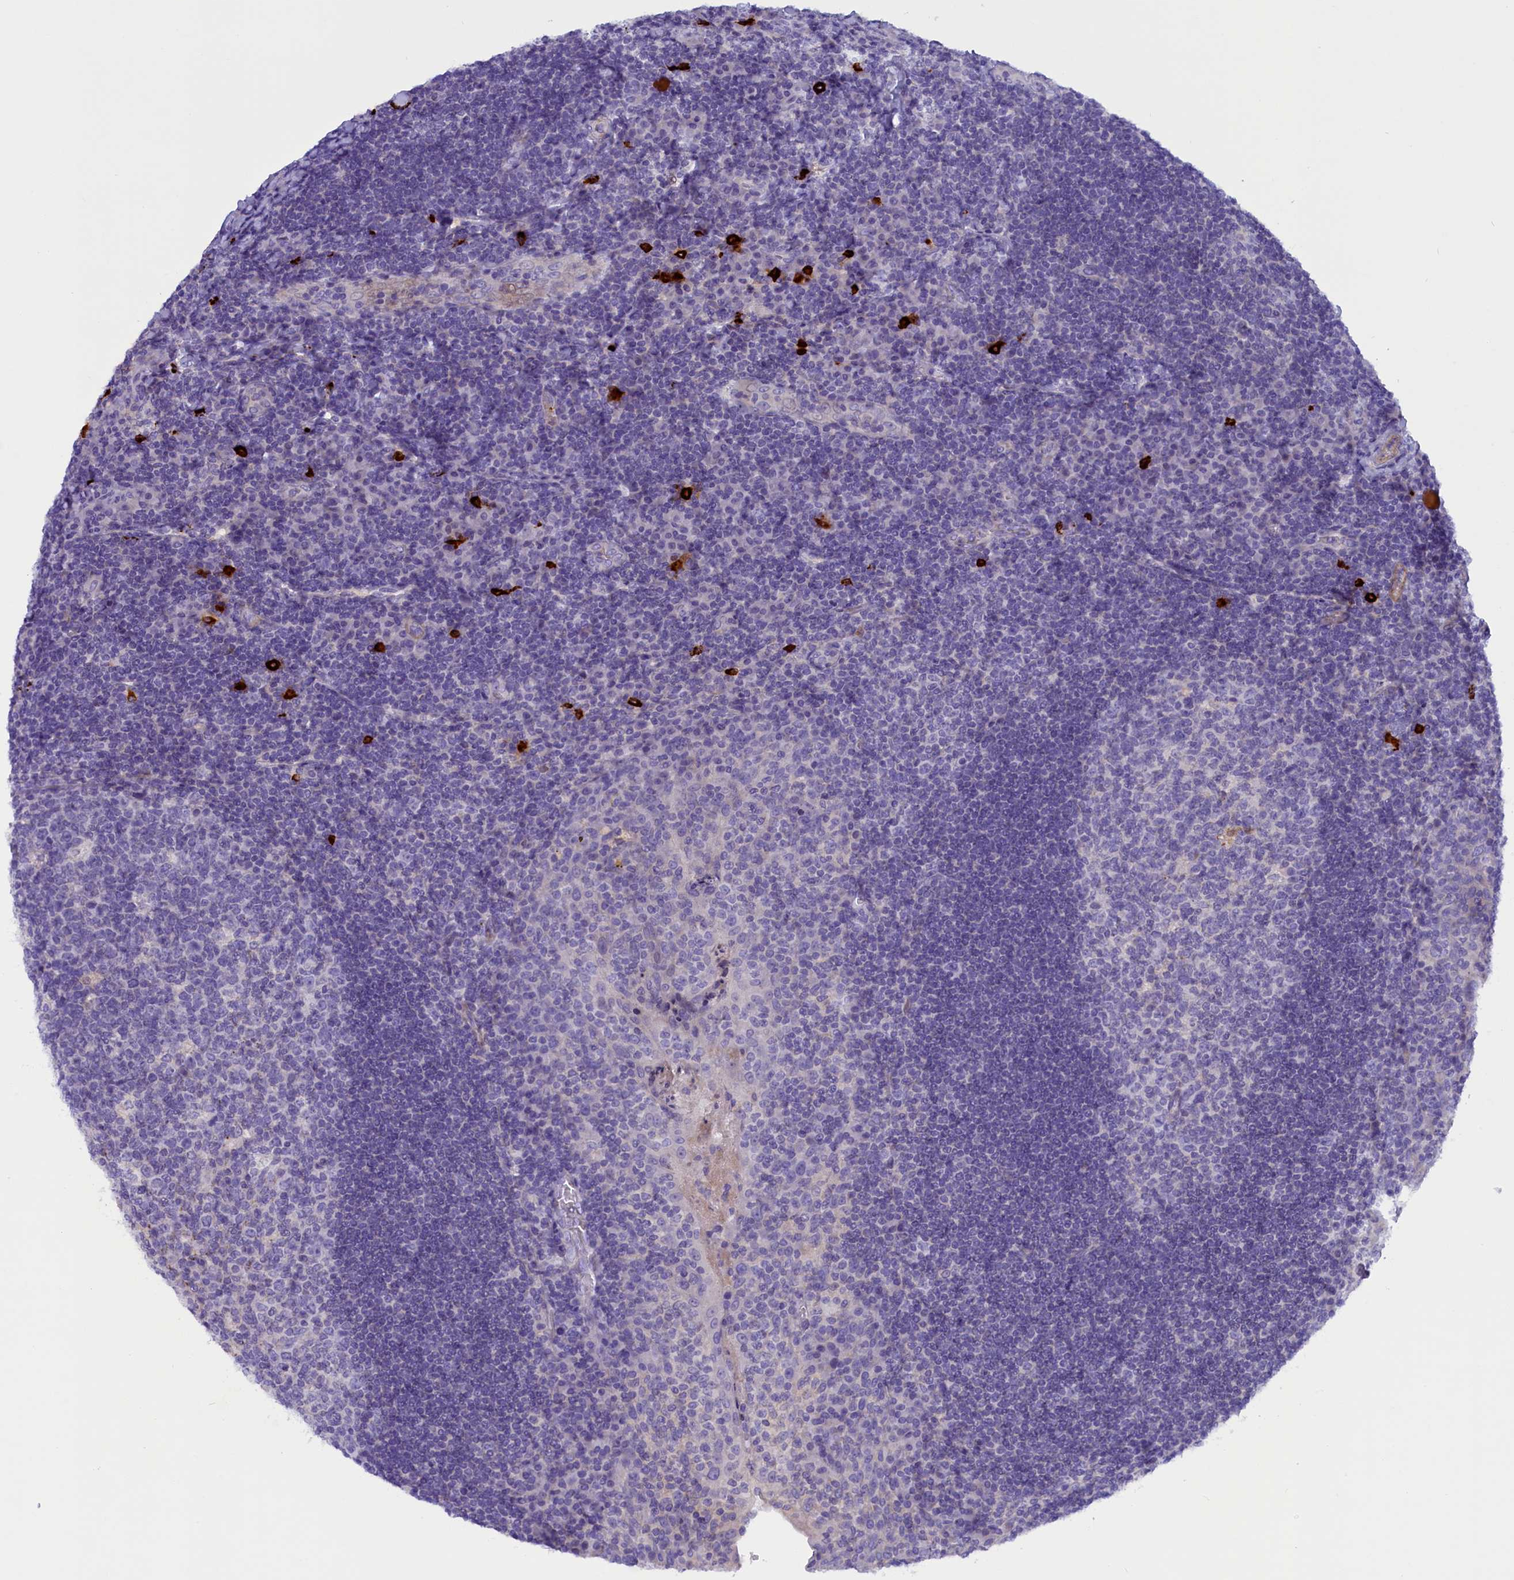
{"staining": {"intensity": "negative", "quantity": "none", "location": "none"}, "tissue": "tonsil", "cell_type": "Germinal center cells", "image_type": "normal", "snomed": [{"axis": "morphology", "description": "Normal tissue, NOS"}, {"axis": "topography", "description": "Tonsil"}], "caption": "An immunohistochemistry histopathology image of normal tonsil is shown. There is no staining in germinal center cells of tonsil. (Immunohistochemistry (ihc), brightfield microscopy, high magnification).", "gene": "RTTN", "patient": {"sex": "male", "age": 17}}